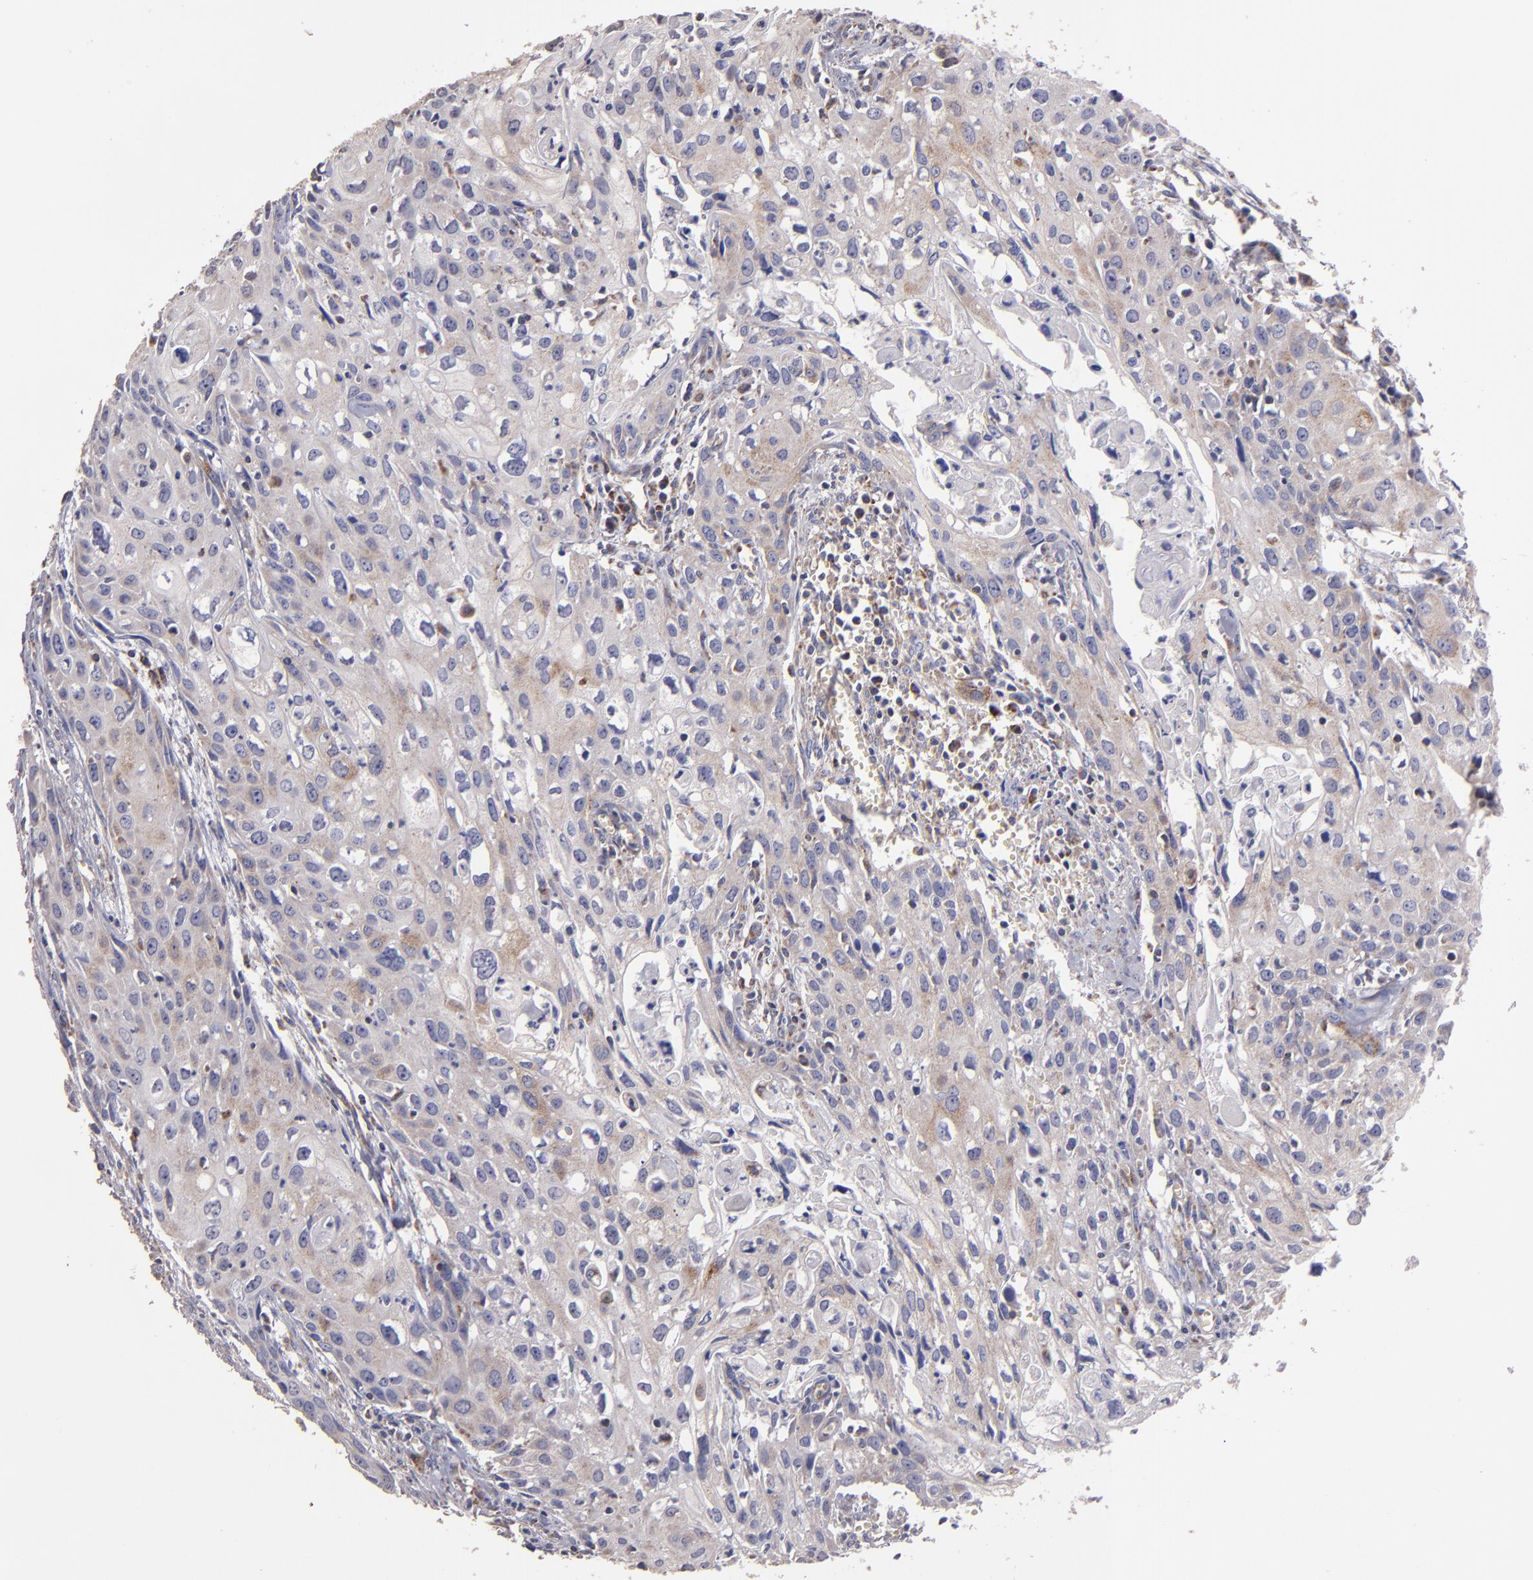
{"staining": {"intensity": "weak", "quantity": ">75%", "location": "cytoplasmic/membranous"}, "tissue": "urothelial cancer", "cell_type": "Tumor cells", "image_type": "cancer", "snomed": [{"axis": "morphology", "description": "Urothelial carcinoma, High grade"}, {"axis": "topography", "description": "Urinary bladder"}], "caption": "An immunohistochemistry (IHC) histopathology image of tumor tissue is shown. Protein staining in brown shows weak cytoplasmic/membranous positivity in urothelial carcinoma (high-grade) within tumor cells.", "gene": "CLTA", "patient": {"sex": "male", "age": 54}}